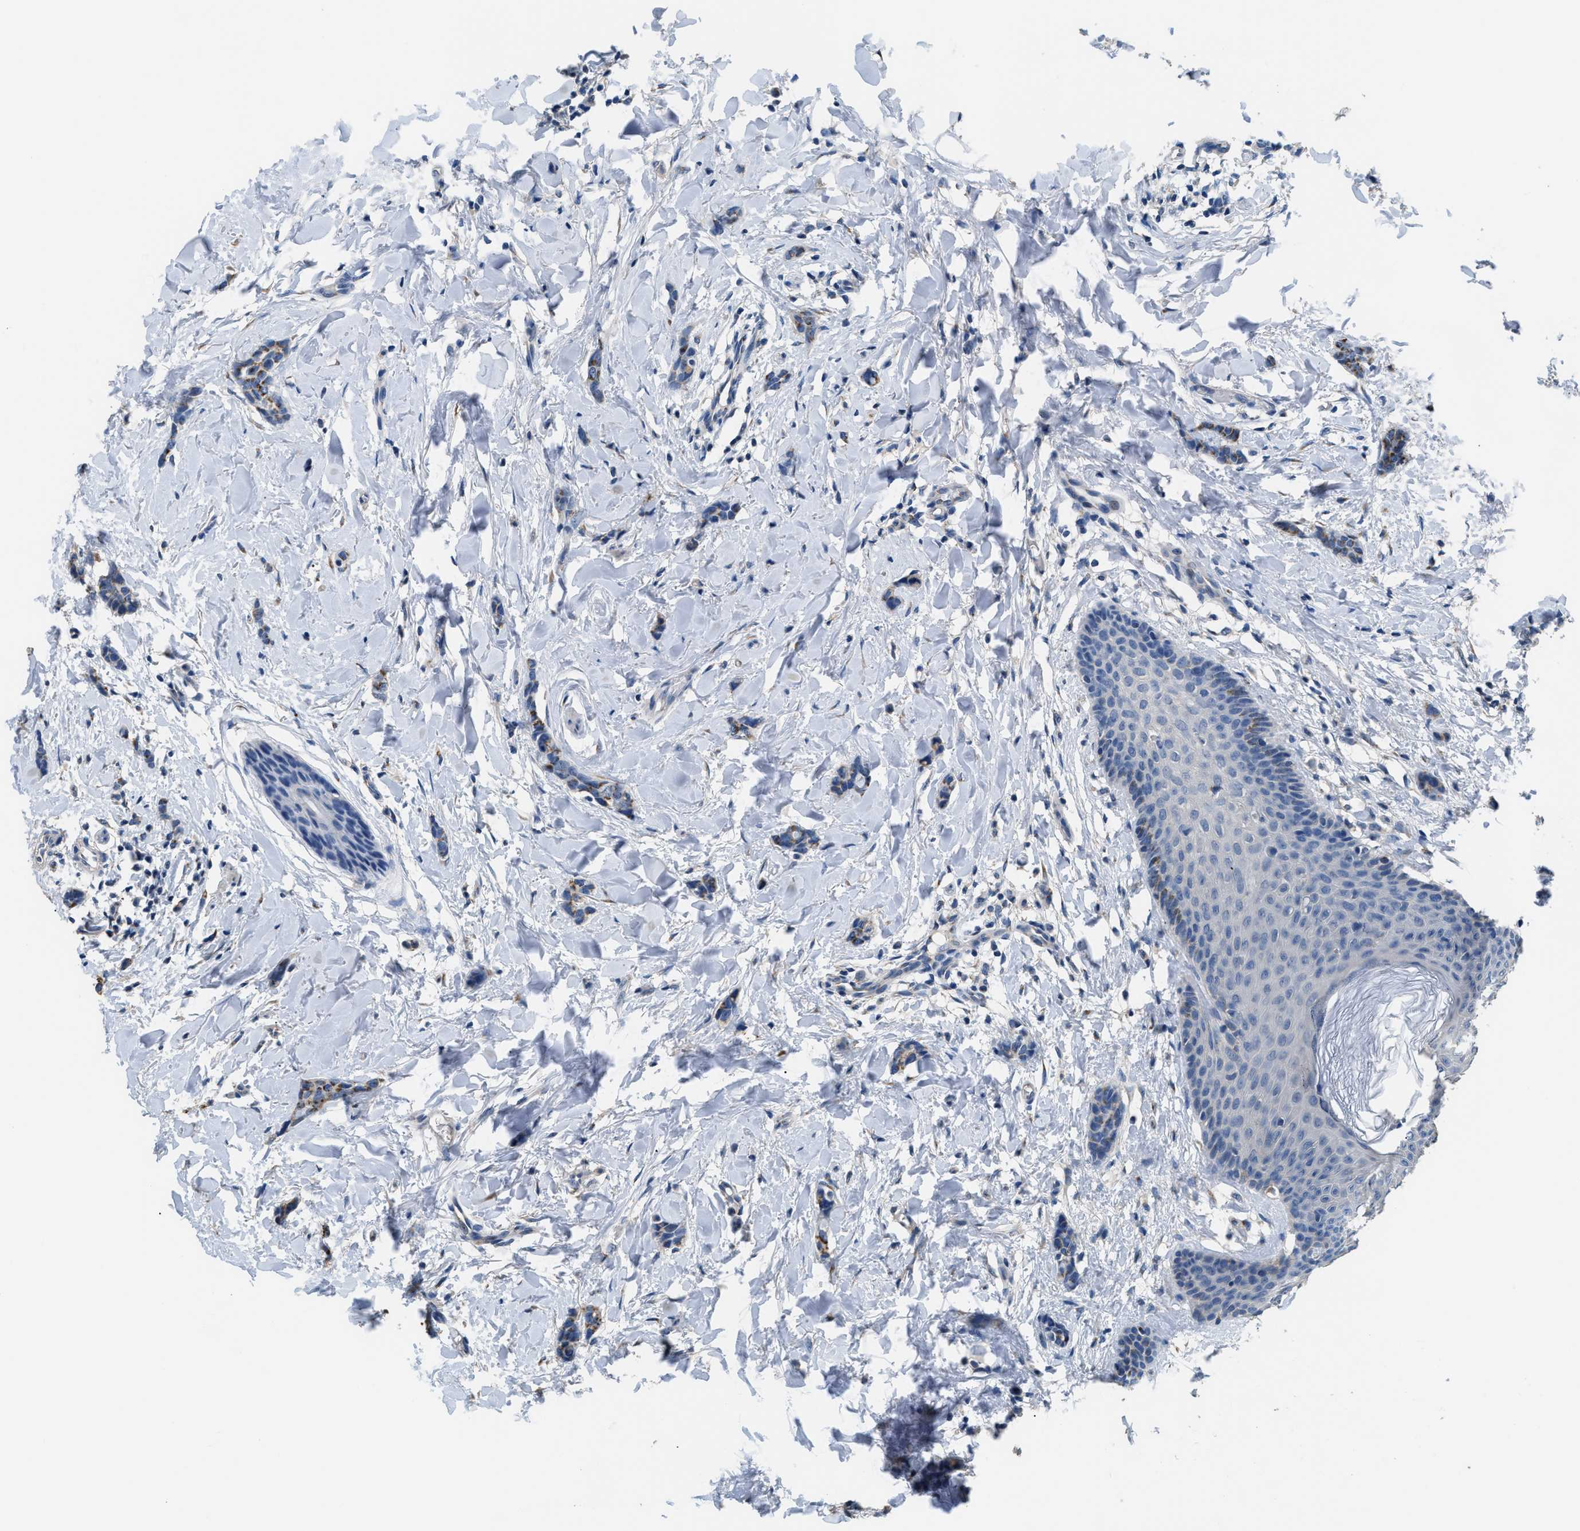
{"staining": {"intensity": "moderate", "quantity": "25%-75%", "location": "cytoplasmic/membranous"}, "tissue": "breast cancer", "cell_type": "Tumor cells", "image_type": "cancer", "snomed": [{"axis": "morphology", "description": "Lobular carcinoma"}, {"axis": "topography", "description": "Skin"}, {"axis": "topography", "description": "Breast"}], "caption": "A high-resolution histopathology image shows immunohistochemistry (IHC) staining of breast lobular carcinoma, which demonstrates moderate cytoplasmic/membranous positivity in about 25%-75% of tumor cells. The protein of interest is stained brown, and the nuclei are stained in blue (DAB (3,3'-diaminobenzidine) IHC with brightfield microscopy, high magnification).", "gene": "GOLM1", "patient": {"sex": "female", "age": 46}}